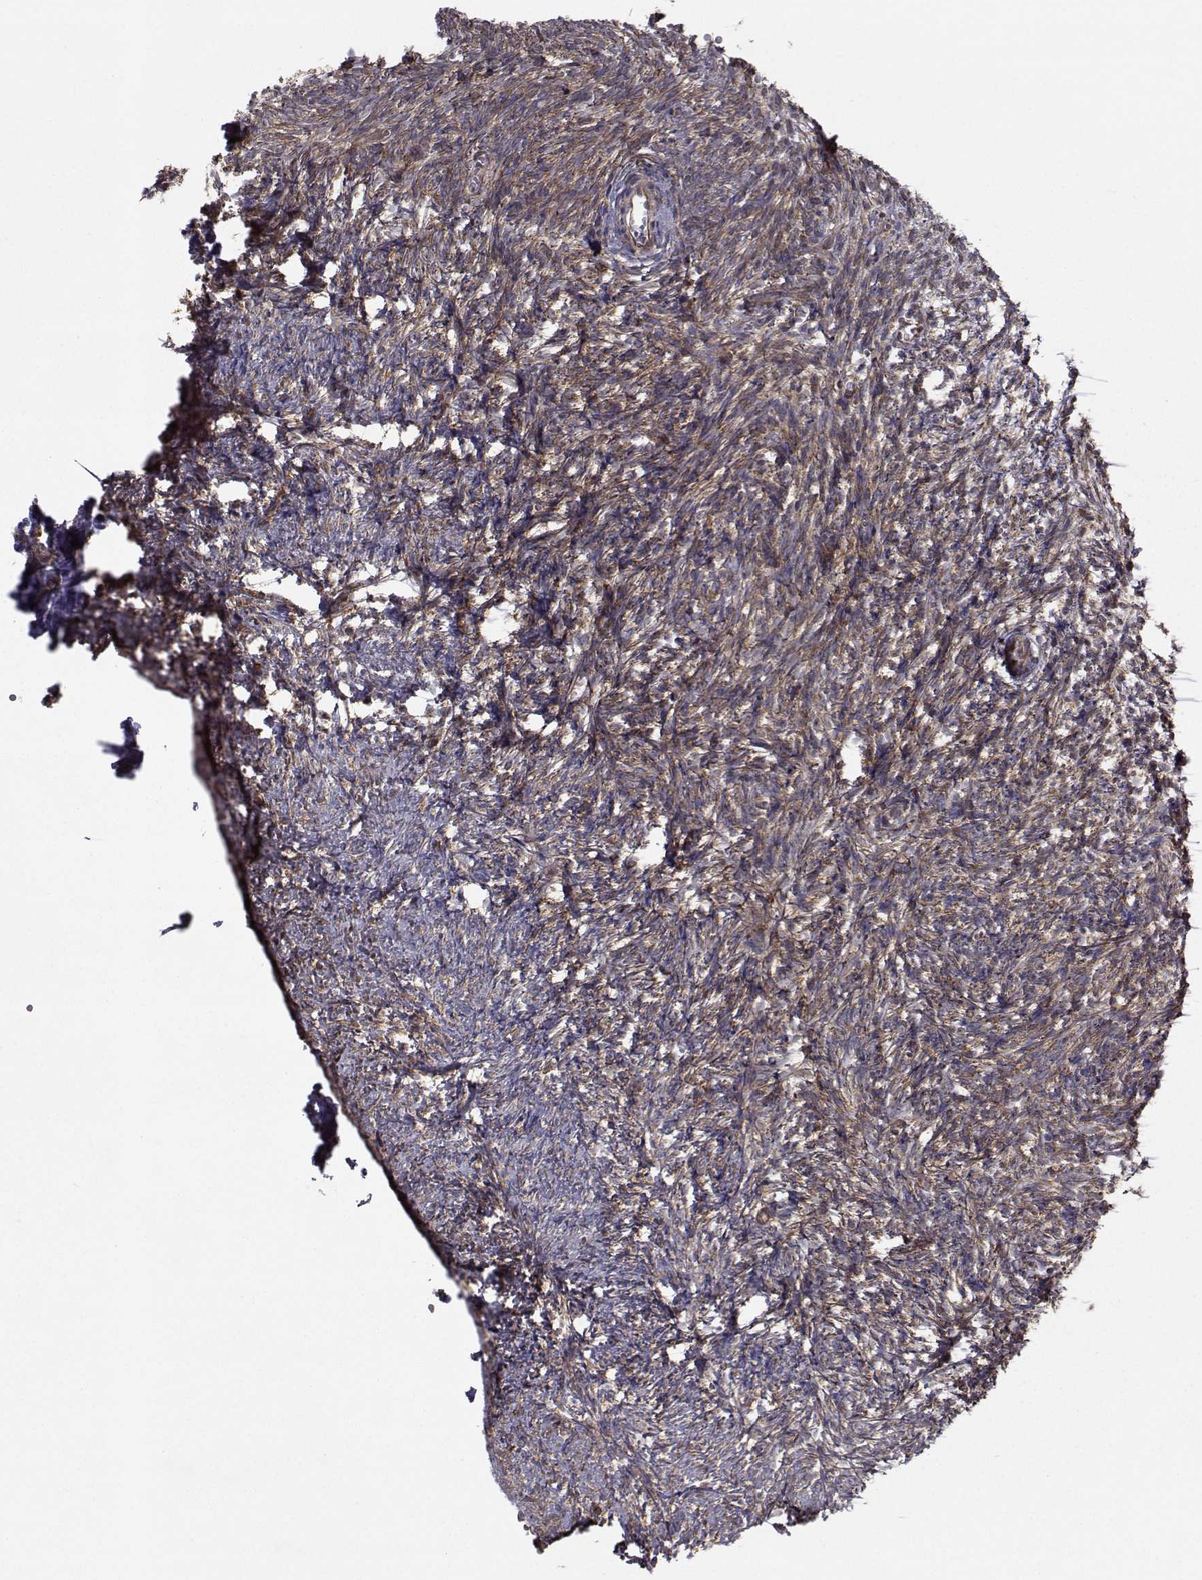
{"staining": {"intensity": "weak", "quantity": "25%-75%", "location": "cytoplasmic/membranous"}, "tissue": "ovary", "cell_type": "Ovarian stroma cells", "image_type": "normal", "snomed": [{"axis": "morphology", "description": "Normal tissue, NOS"}, {"axis": "topography", "description": "Ovary"}], "caption": "An immunohistochemistry (IHC) image of unremarkable tissue is shown. Protein staining in brown highlights weak cytoplasmic/membranous positivity in ovary within ovarian stroma cells.", "gene": "TRIP10", "patient": {"sex": "female", "age": 43}}